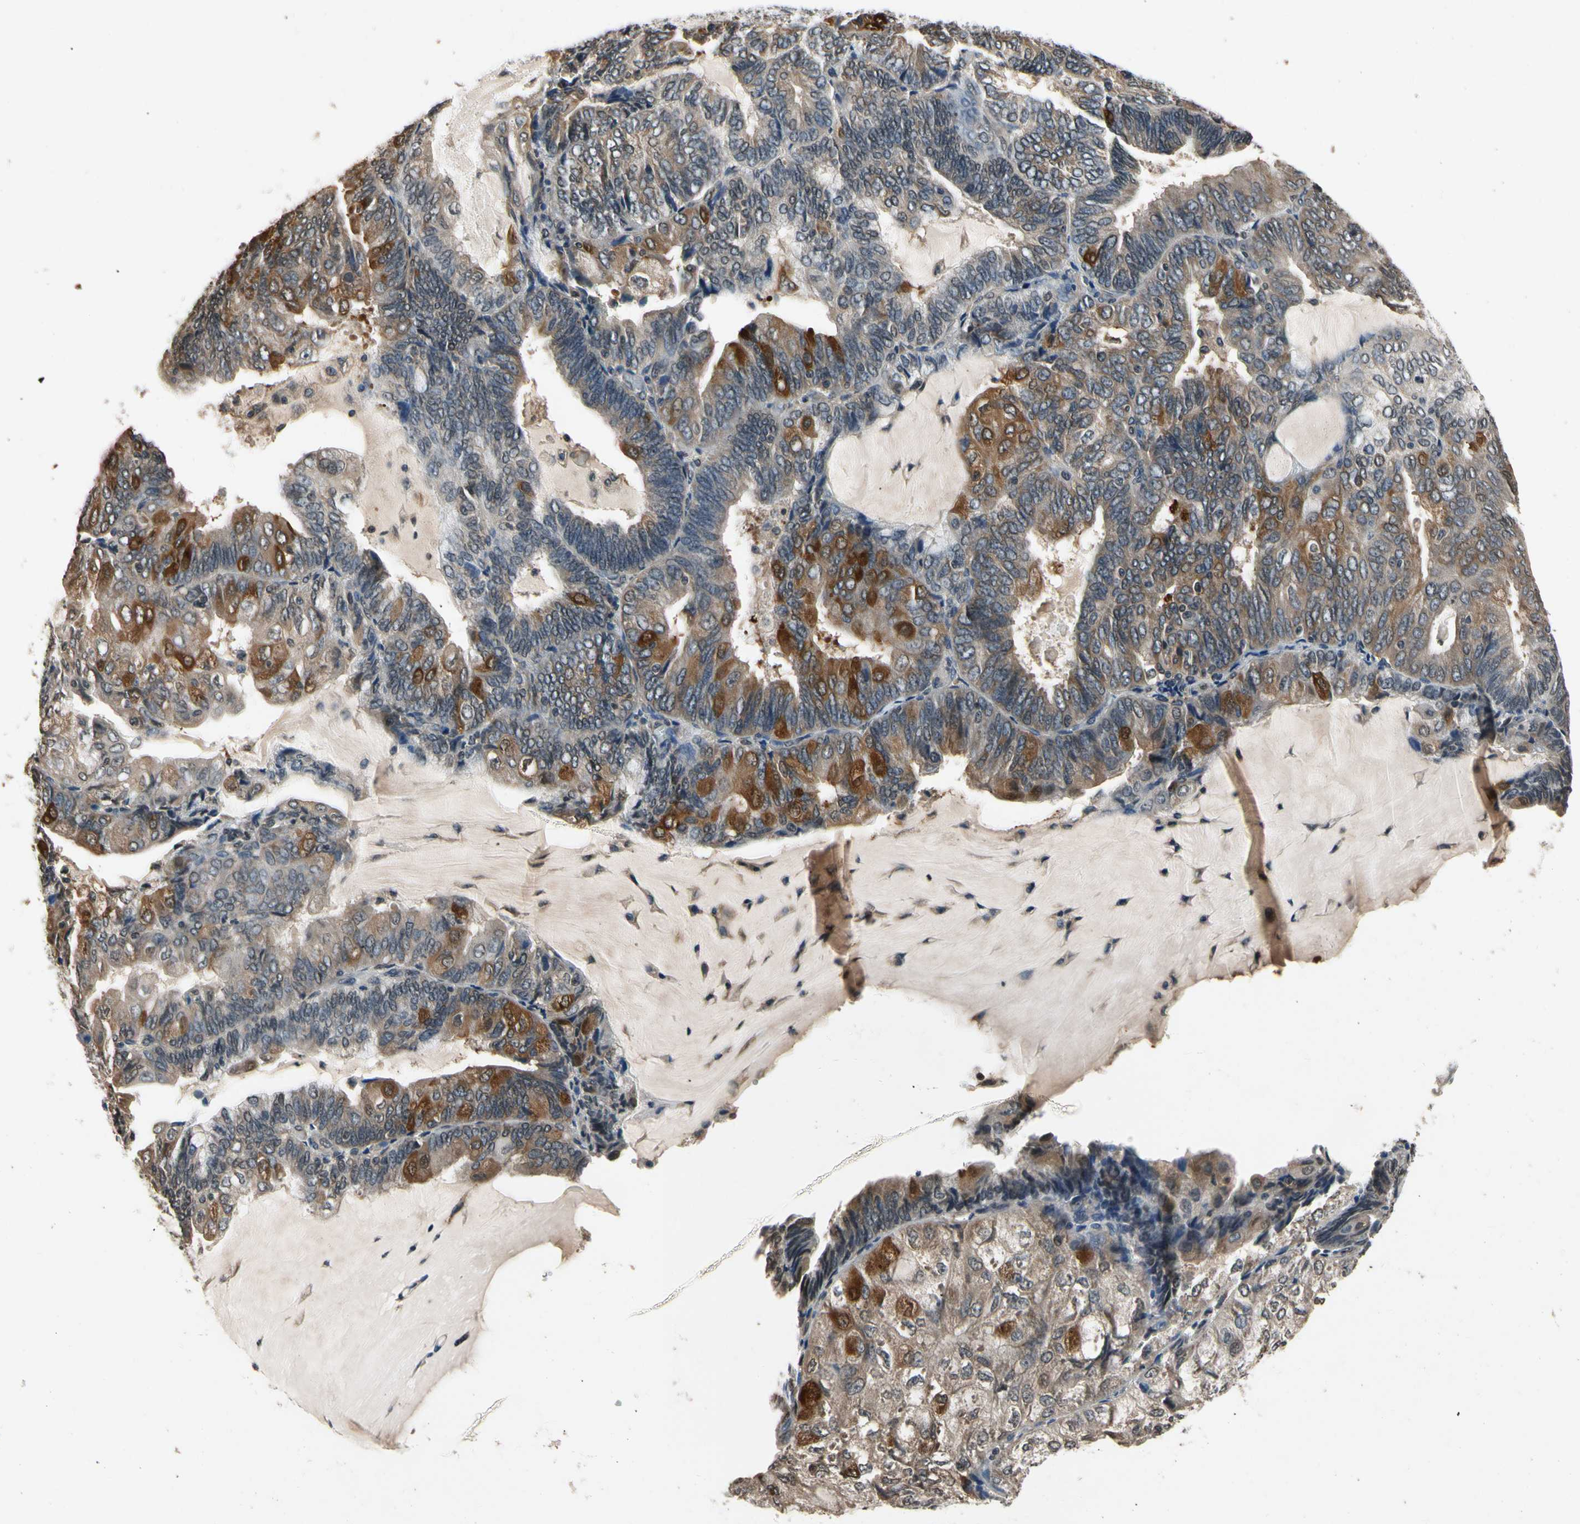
{"staining": {"intensity": "weak", "quantity": ">75%", "location": "cytoplasmic/membranous"}, "tissue": "endometrial cancer", "cell_type": "Tumor cells", "image_type": "cancer", "snomed": [{"axis": "morphology", "description": "Adenocarcinoma, NOS"}, {"axis": "topography", "description": "Endometrium"}], "caption": "This is a histology image of immunohistochemistry staining of endometrial cancer, which shows weak staining in the cytoplasmic/membranous of tumor cells.", "gene": "GCLC", "patient": {"sex": "female", "age": 81}}